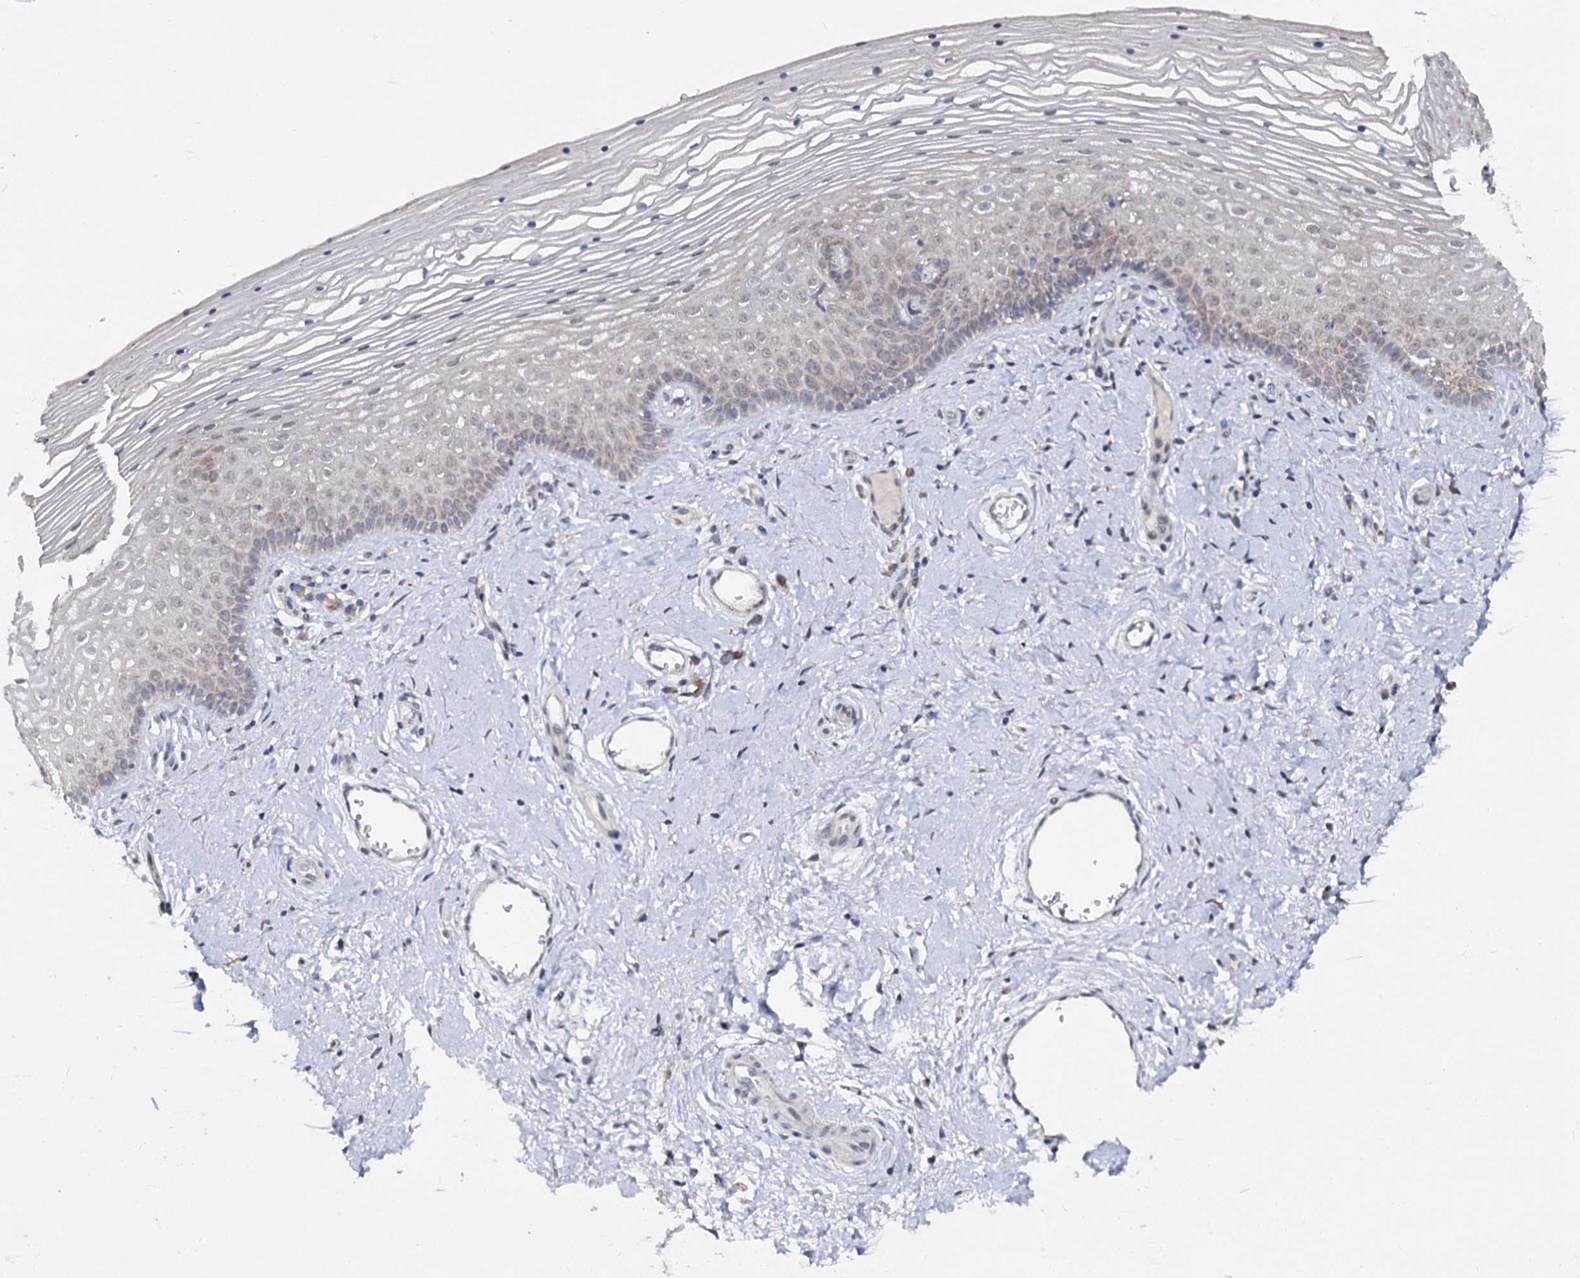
{"staining": {"intensity": "weak", "quantity": "<25%", "location": "cytoplasmic/membranous"}, "tissue": "vagina", "cell_type": "Squamous epithelial cells", "image_type": "normal", "snomed": [{"axis": "morphology", "description": "Normal tissue, NOS"}, {"axis": "topography", "description": "Vagina"}], "caption": "A histopathology image of human vagina is negative for staining in squamous epithelial cells. (Immunohistochemistry (ihc), brightfield microscopy, high magnification).", "gene": "CAPRIN2", "patient": {"sex": "female", "age": 46}}